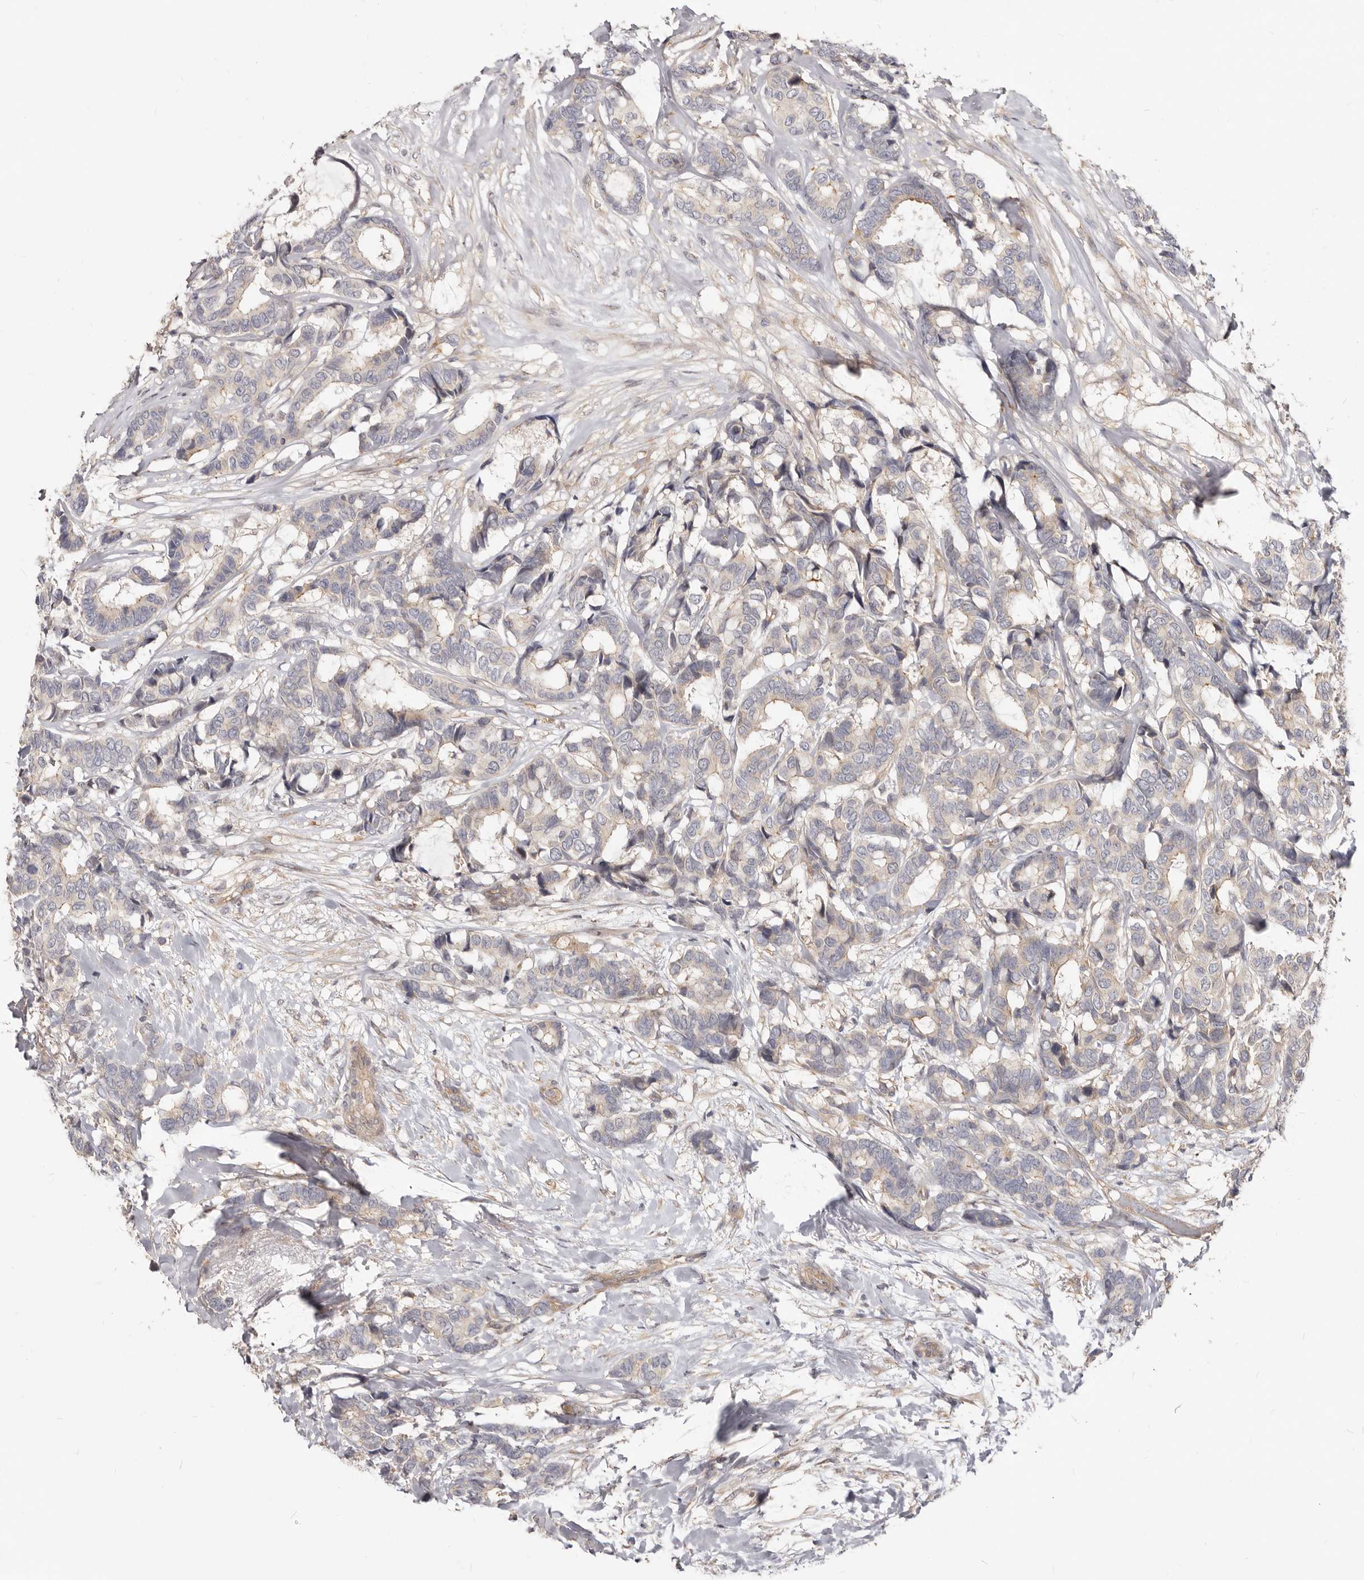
{"staining": {"intensity": "weak", "quantity": "<25%", "location": "cytoplasmic/membranous"}, "tissue": "breast cancer", "cell_type": "Tumor cells", "image_type": "cancer", "snomed": [{"axis": "morphology", "description": "Duct carcinoma"}, {"axis": "topography", "description": "Breast"}], "caption": "DAB (3,3'-diaminobenzidine) immunohistochemical staining of invasive ductal carcinoma (breast) demonstrates no significant staining in tumor cells.", "gene": "GPATCH4", "patient": {"sex": "female", "age": 87}}